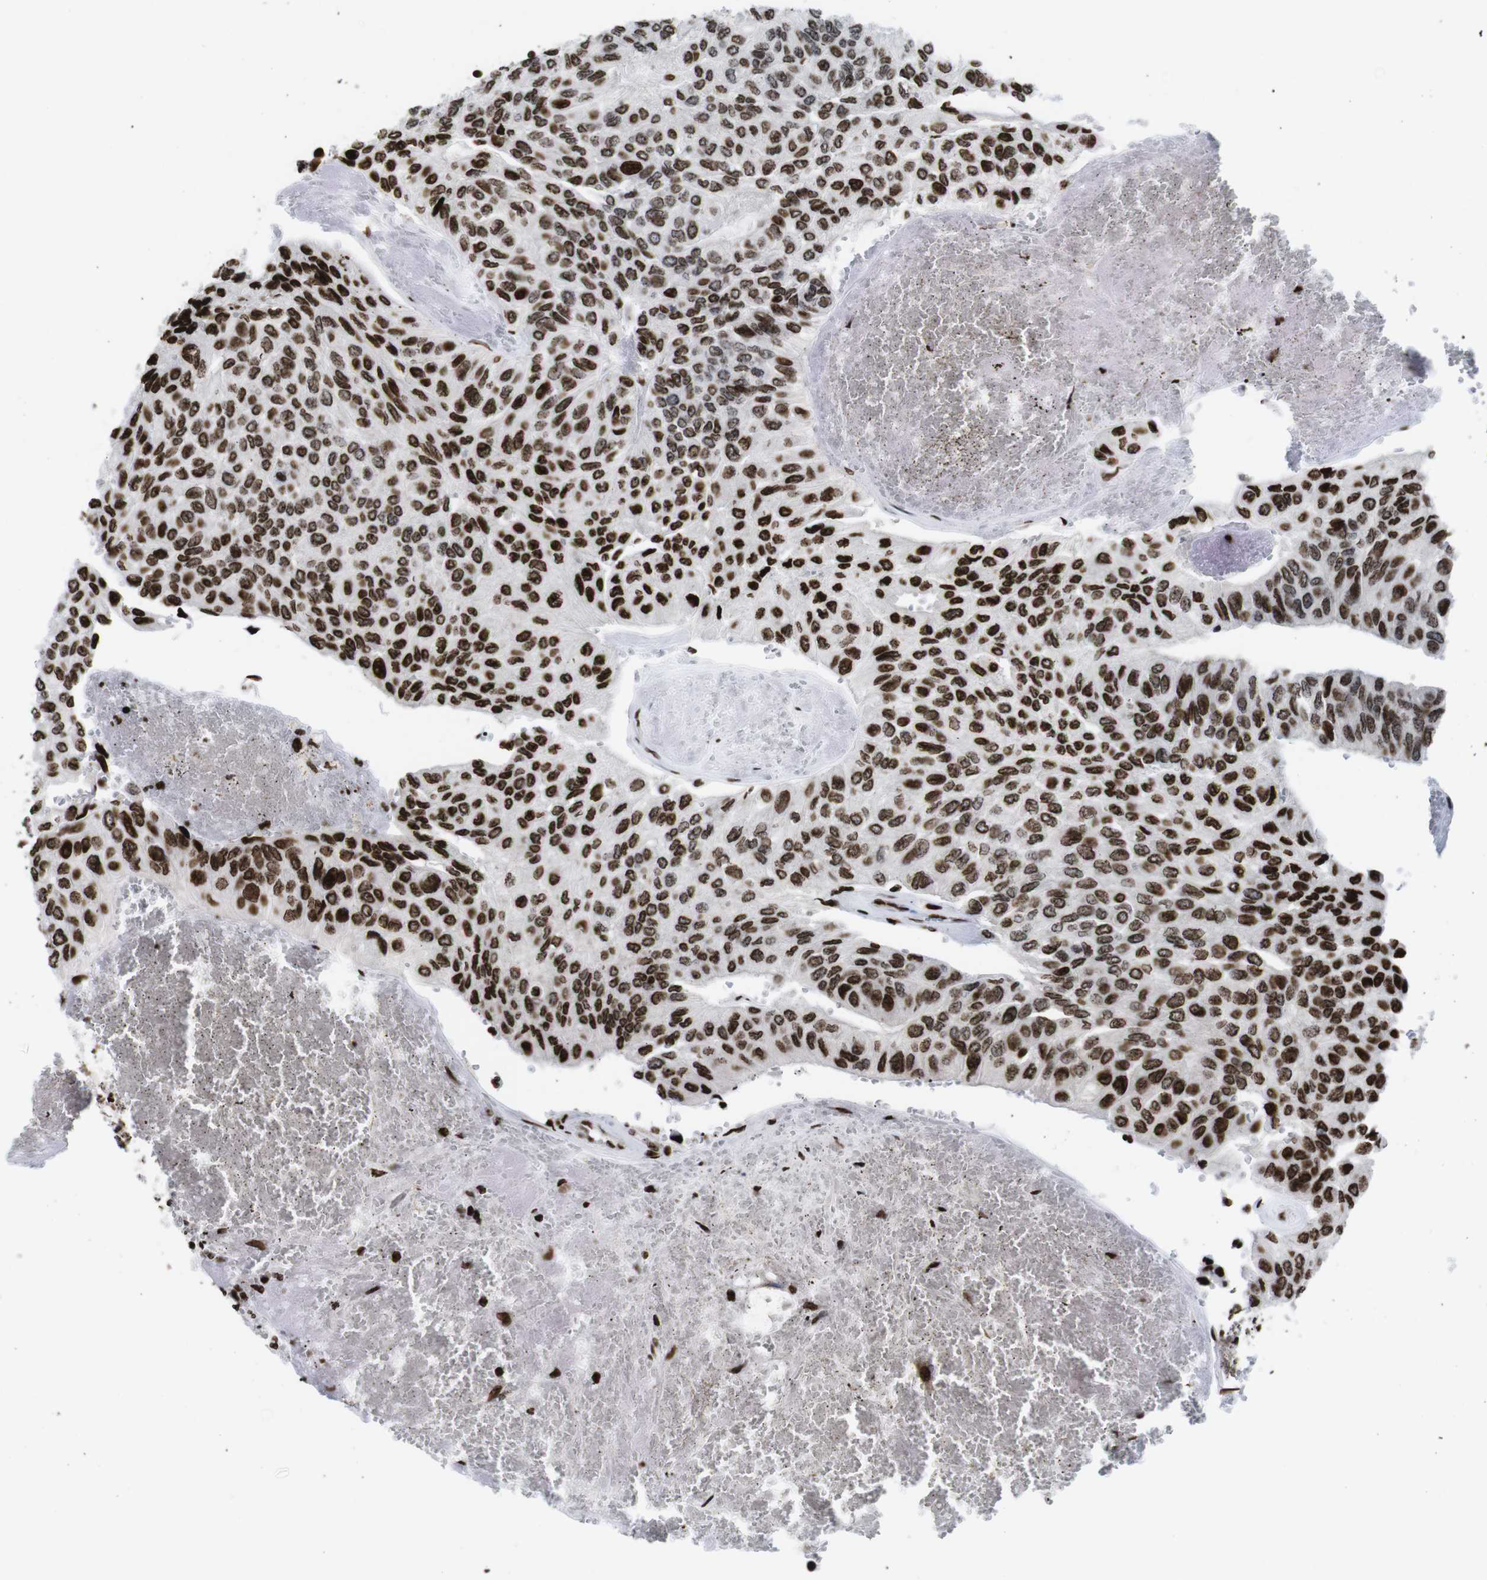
{"staining": {"intensity": "strong", "quantity": ">75%", "location": "cytoplasmic/membranous,nuclear"}, "tissue": "urothelial cancer", "cell_type": "Tumor cells", "image_type": "cancer", "snomed": [{"axis": "morphology", "description": "Urothelial carcinoma, High grade"}, {"axis": "topography", "description": "Urinary bladder"}], "caption": "A histopathology image of human urothelial carcinoma (high-grade) stained for a protein shows strong cytoplasmic/membranous and nuclear brown staining in tumor cells. Immunohistochemistry (ihc) stains the protein in brown and the nuclei are stained blue.", "gene": "H1-4", "patient": {"sex": "male", "age": 66}}